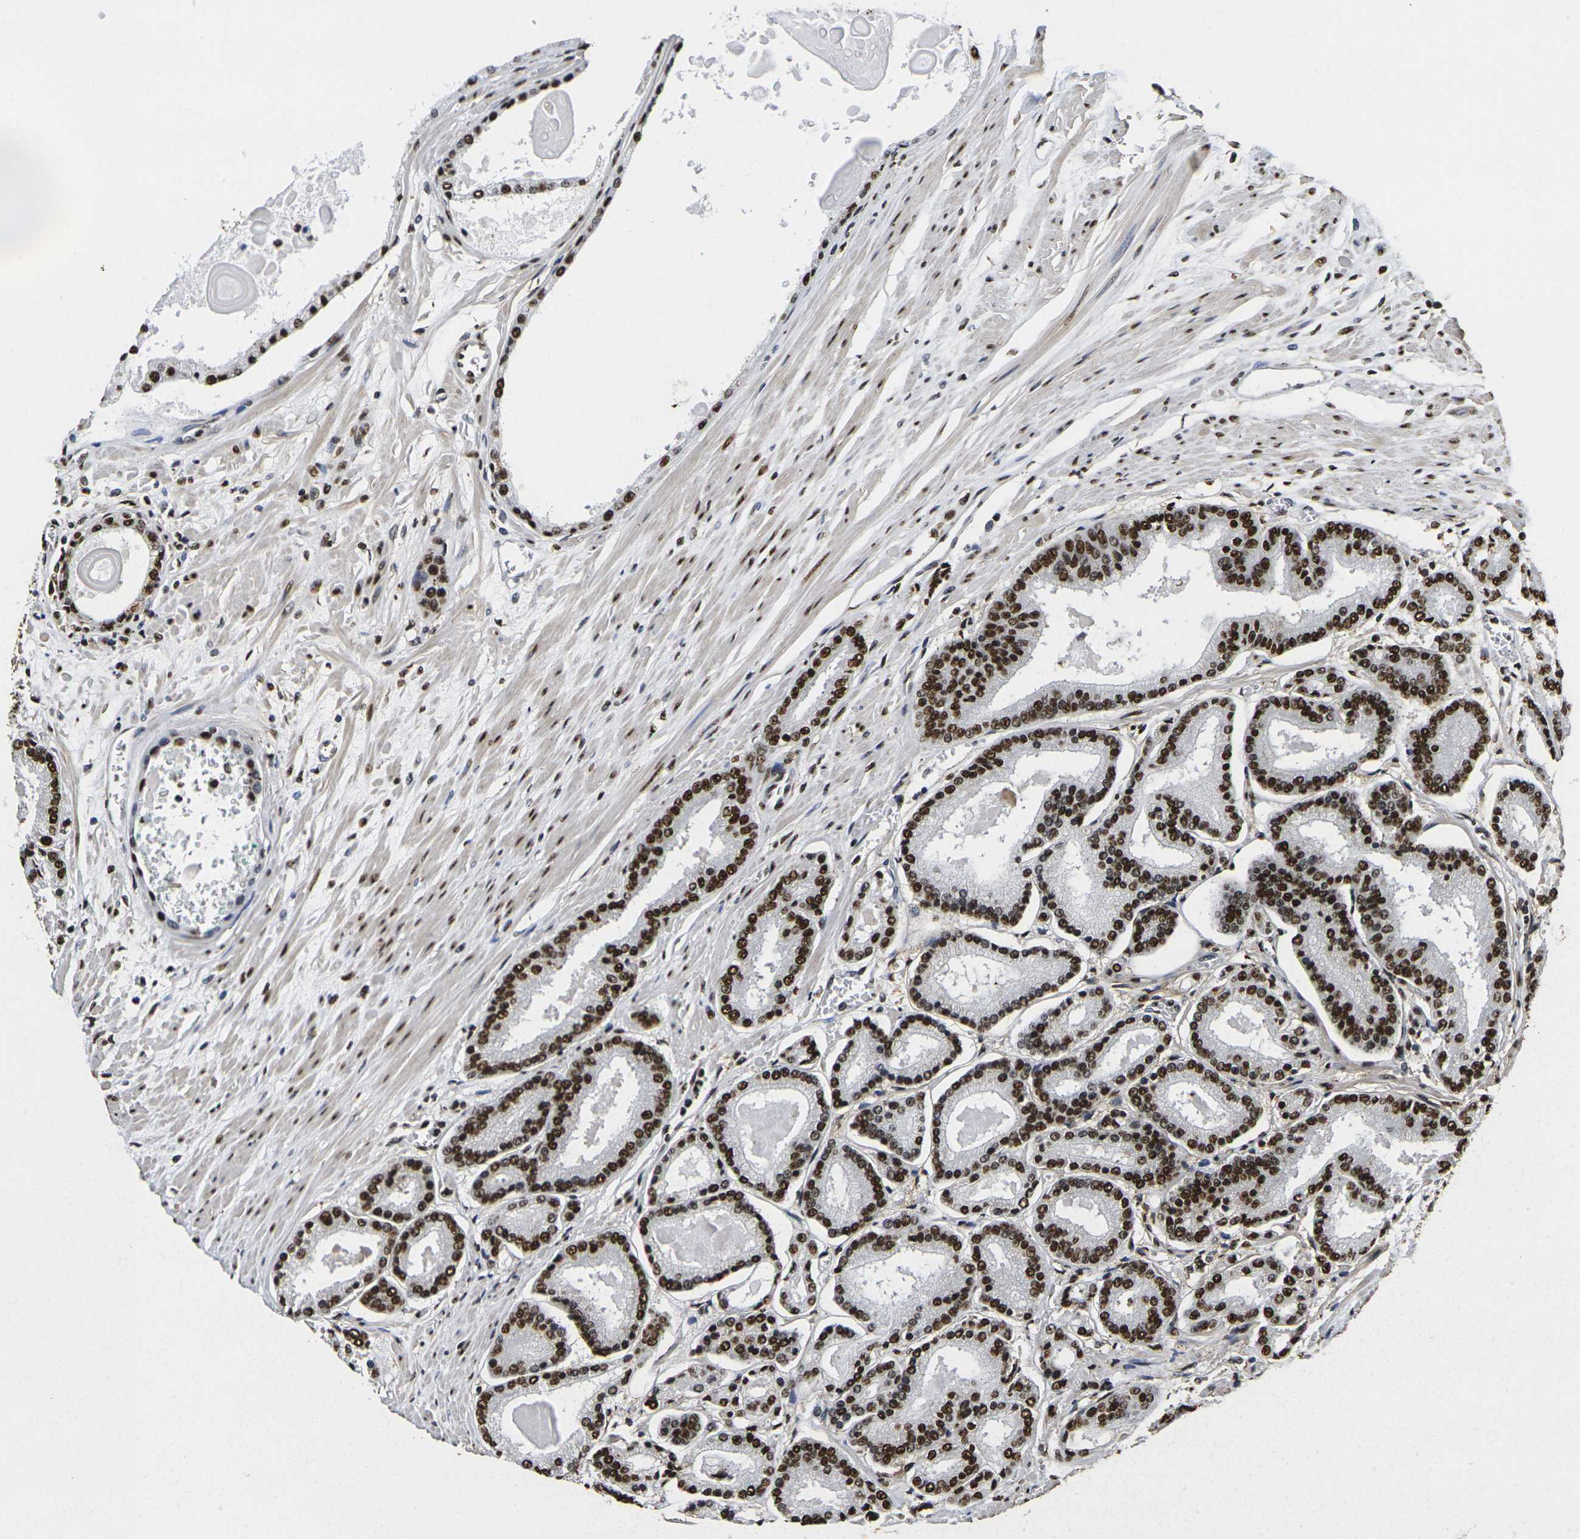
{"staining": {"intensity": "strong", "quantity": ">75%", "location": "nuclear"}, "tissue": "prostate cancer", "cell_type": "Tumor cells", "image_type": "cancer", "snomed": [{"axis": "morphology", "description": "Adenocarcinoma, Low grade"}, {"axis": "topography", "description": "Prostate"}], "caption": "The image reveals staining of prostate cancer, revealing strong nuclear protein positivity (brown color) within tumor cells.", "gene": "SMARCC1", "patient": {"sex": "male", "age": 59}}